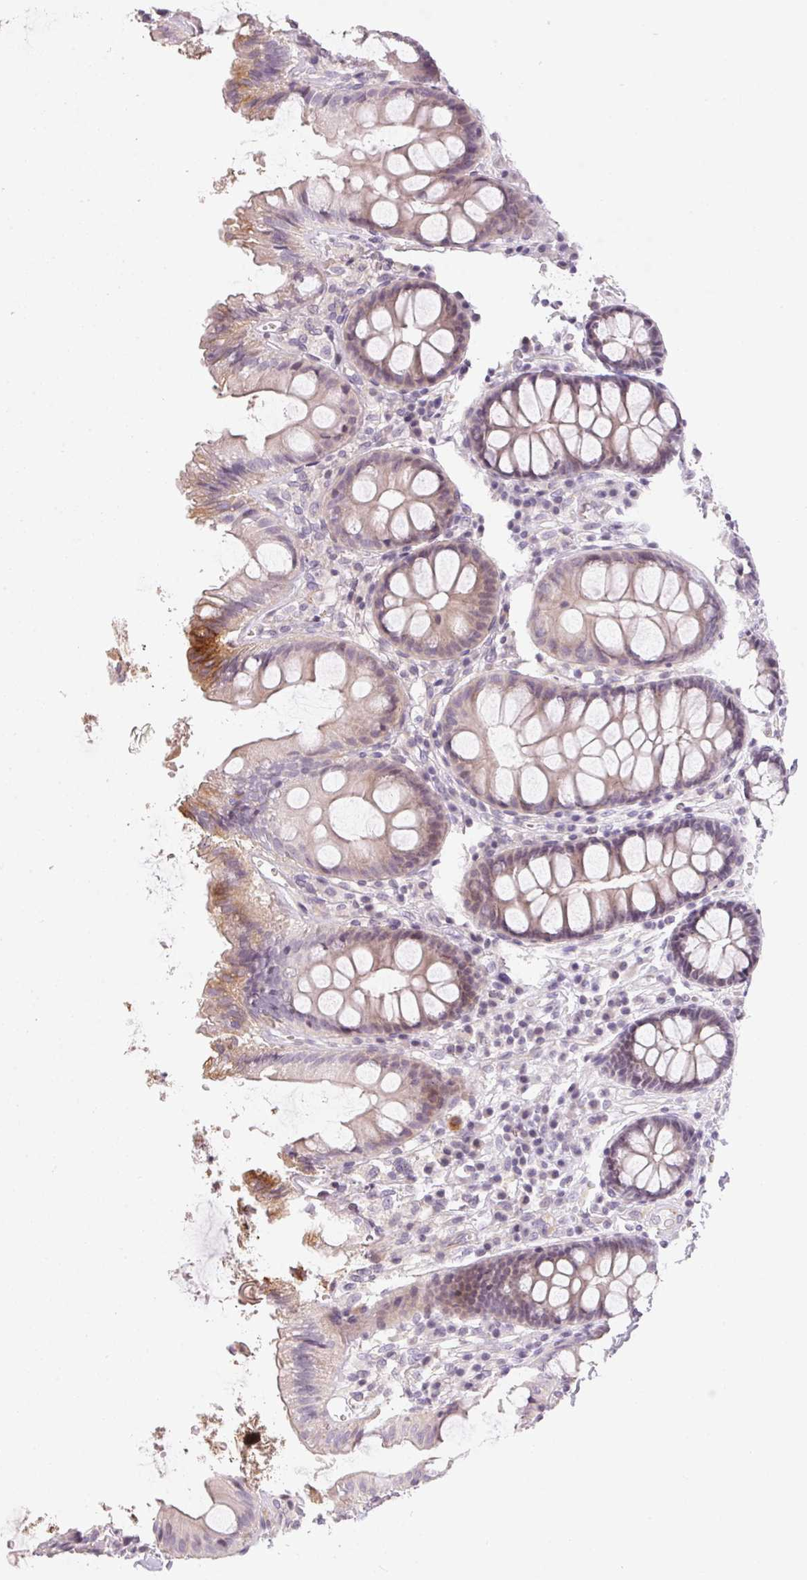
{"staining": {"intensity": "negative", "quantity": "none", "location": "none"}, "tissue": "colon", "cell_type": "Endothelial cells", "image_type": "normal", "snomed": [{"axis": "morphology", "description": "Normal tissue, NOS"}, {"axis": "topography", "description": "Colon"}], "caption": "An immunohistochemistry (IHC) image of unremarkable colon is shown. There is no staining in endothelial cells of colon.", "gene": "GDAP1L1", "patient": {"sex": "male", "age": 84}}